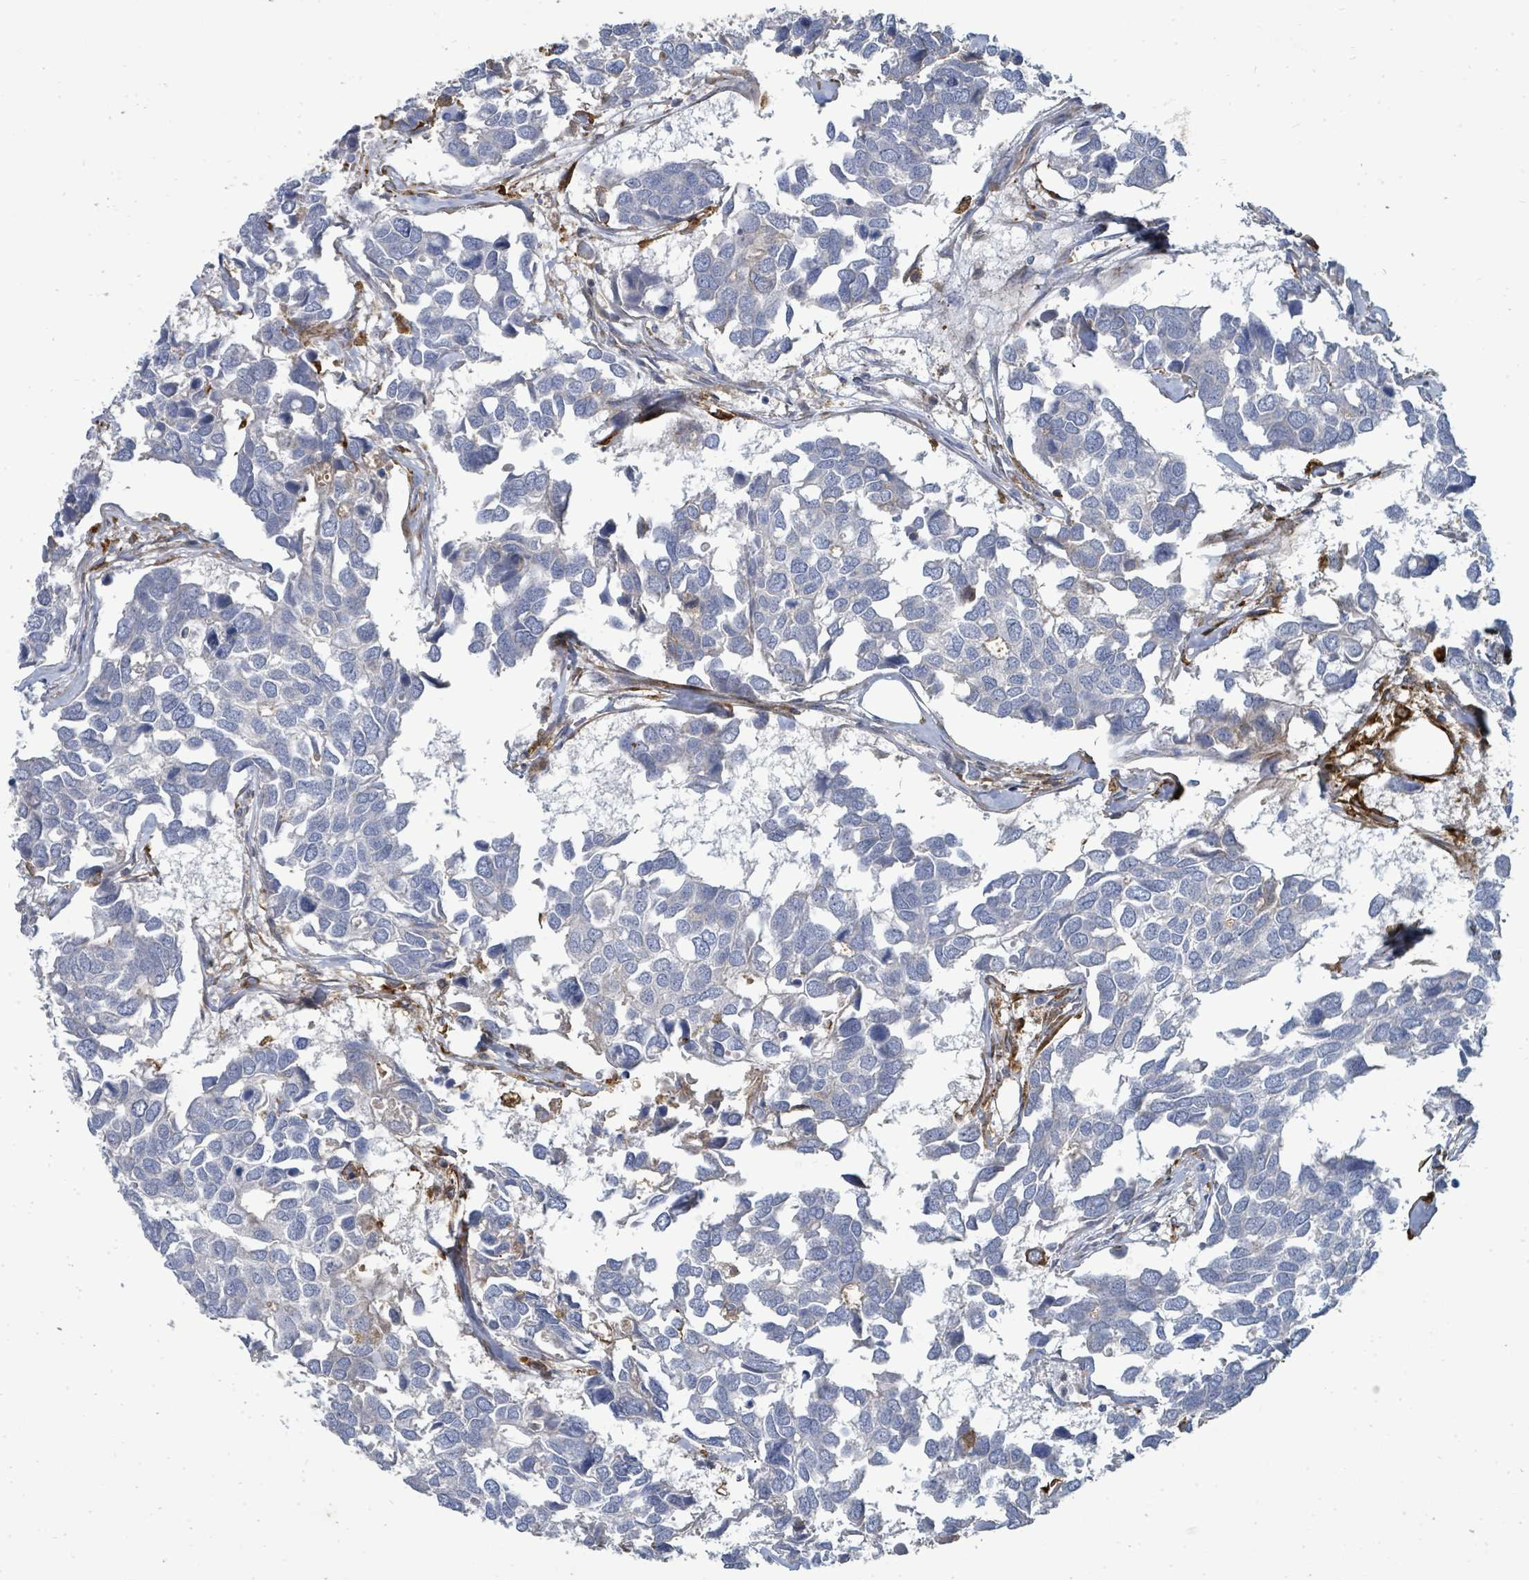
{"staining": {"intensity": "negative", "quantity": "none", "location": "none"}, "tissue": "breast cancer", "cell_type": "Tumor cells", "image_type": "cancer", "snomed": [{"axis": "morphology", "description": "Duct carcinoma"}, {"axis": "topography", "description": "Breast"}], "caption": "Immunohistochemistry histopathology image of neoplastic tissue: breast cancer (invasive ductal carcinoma) stained with DAB (3,3'-diaminobenzidine) reveals no significant protein staining in tumor cells.", "gene": "IFIT1", "patient": {"sex": "female", "age": 83}}